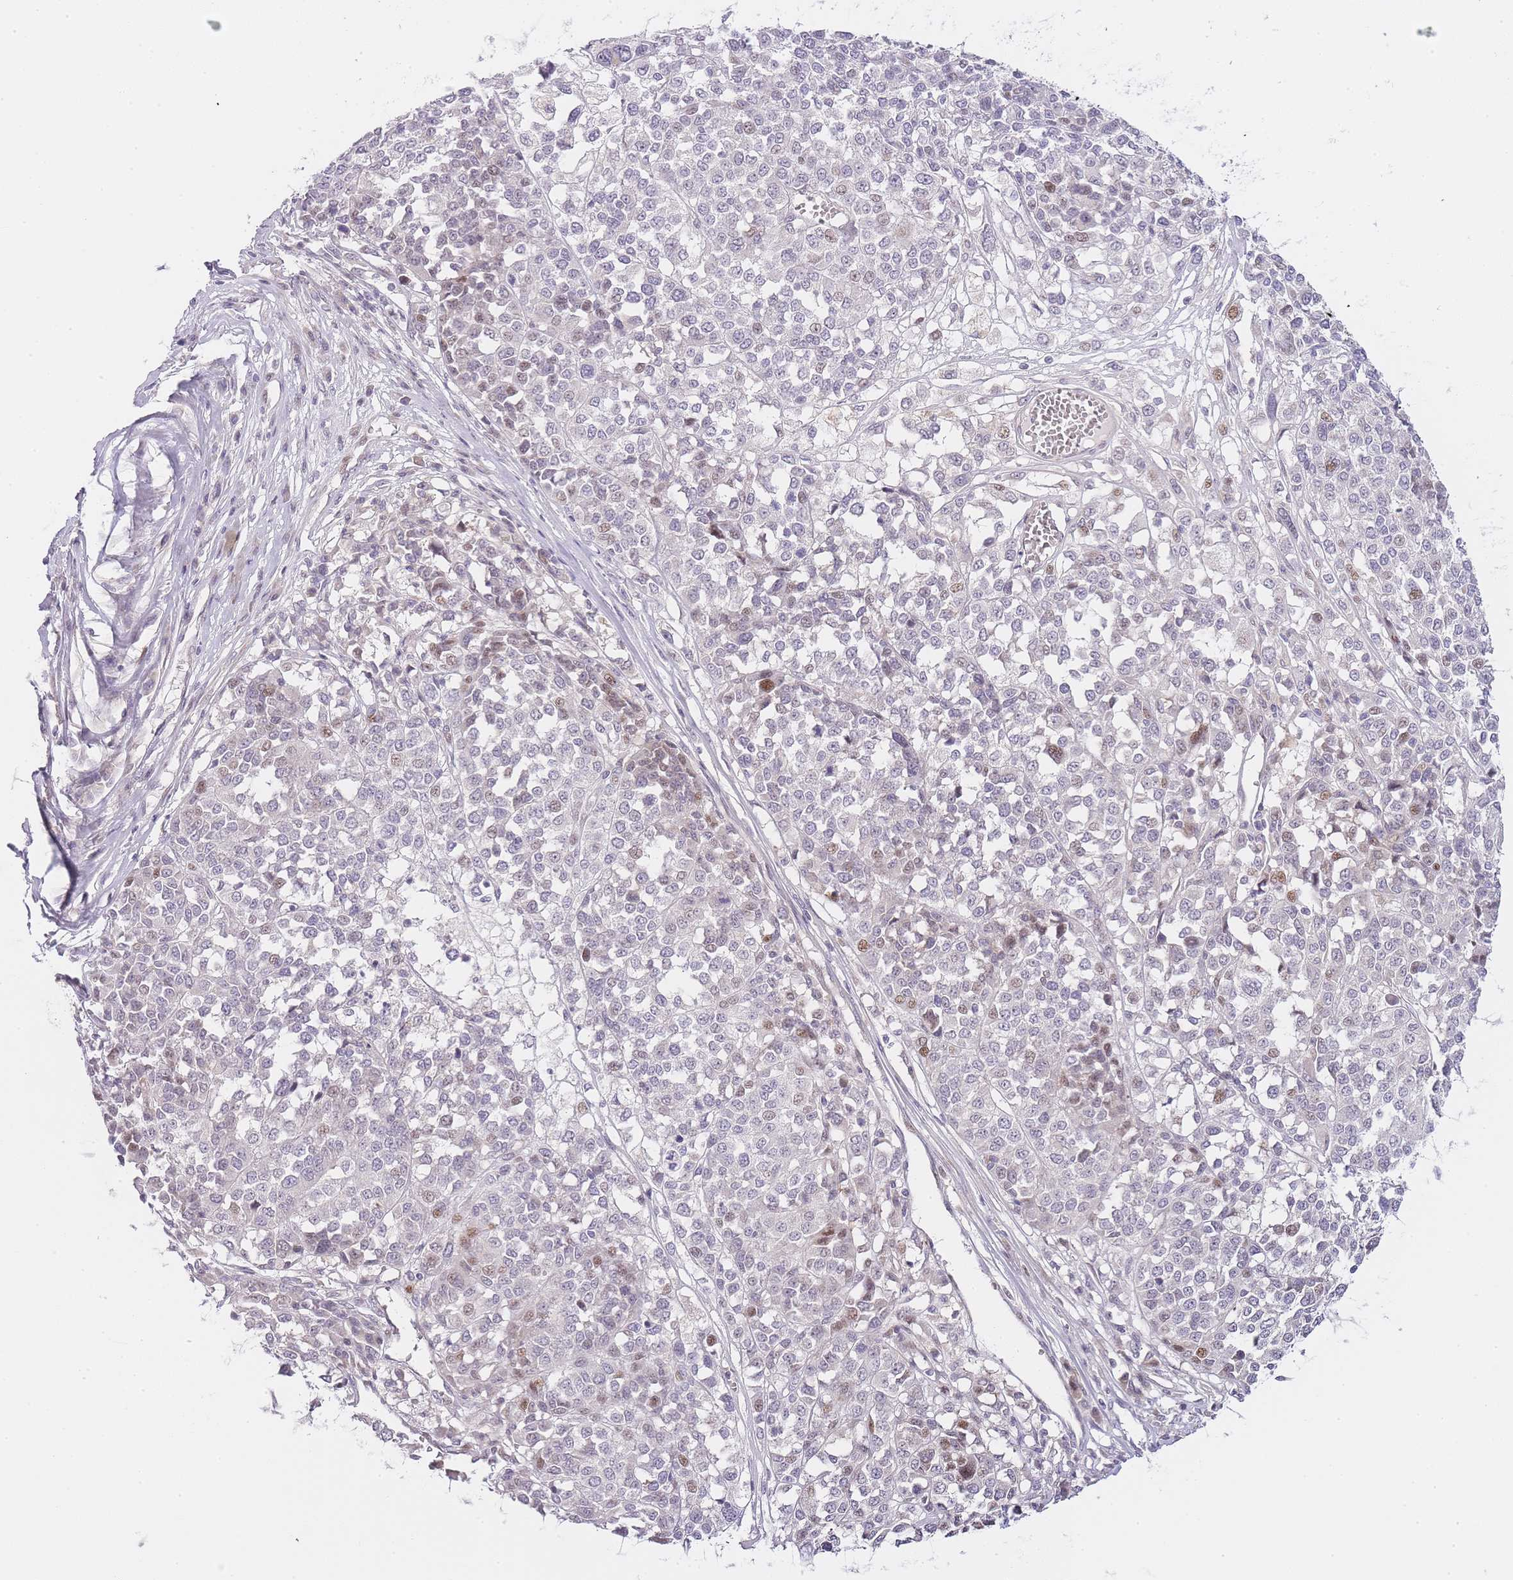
{"staining": {"intensity": "moderate", "quantity": "<25%", "location": "nuclear"}, "tissue": "melanoma", "cell_type": "Tumor cells", "image_type": "cancer", "snomed": [{"axis": "morphology", "description": "Malignant melanoma, Metastatic site"}, {"axis": "topography", "description": "Lymph node"}], "caption": "A photomicrograph of human melanoma stained for a protein shows moderate nuclear brown staining in tumor cells.", "gene": "OGG1", "patient": {"sex": "male", "age": 44}}